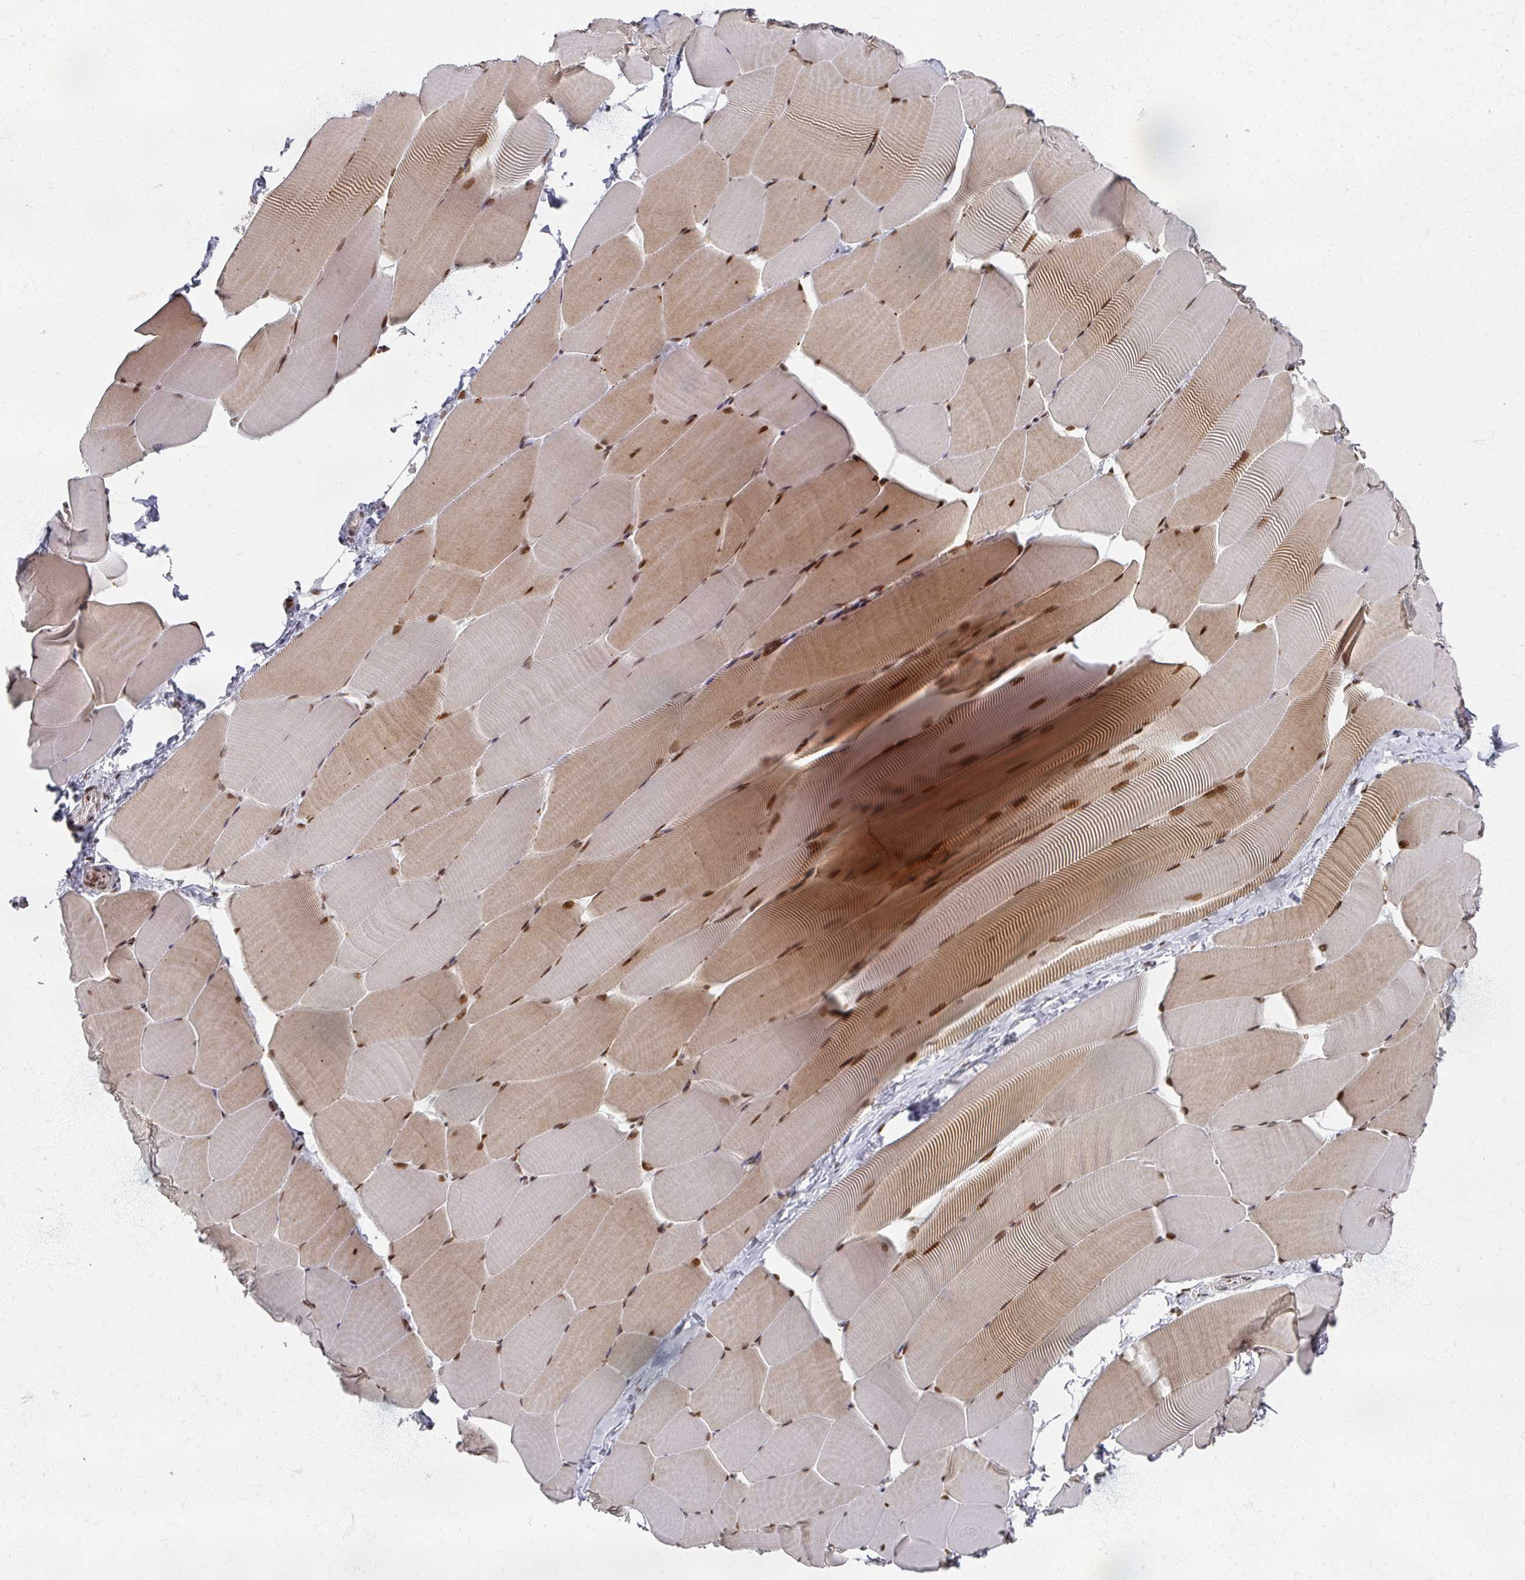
{"staining": {"intensity": "moderate", "quantity": ">75%", "location": "cytoplasmic/membranous,nuclear"}, "tissue": "skeletal muscle", "cell_type": "Myocytes", "image_type": "normal", "snomed": [{"axis": "morphology", "description": "Normal tissue, NOS"}, {"axis": "topography", "description": "Skeletal muscle"}], "caption": "An IHC micrograph of unremarkable tissue is shown. Protein staining in brown highlights moderate cytoplasmic/membranous,nuclear positivity in skeletal muscle within myocytes. (brown staining indicates protein expression, while blue staining denotes nuclei).", "gene": "PSKH1", "patient": {"sex": "male", "age": 25}}